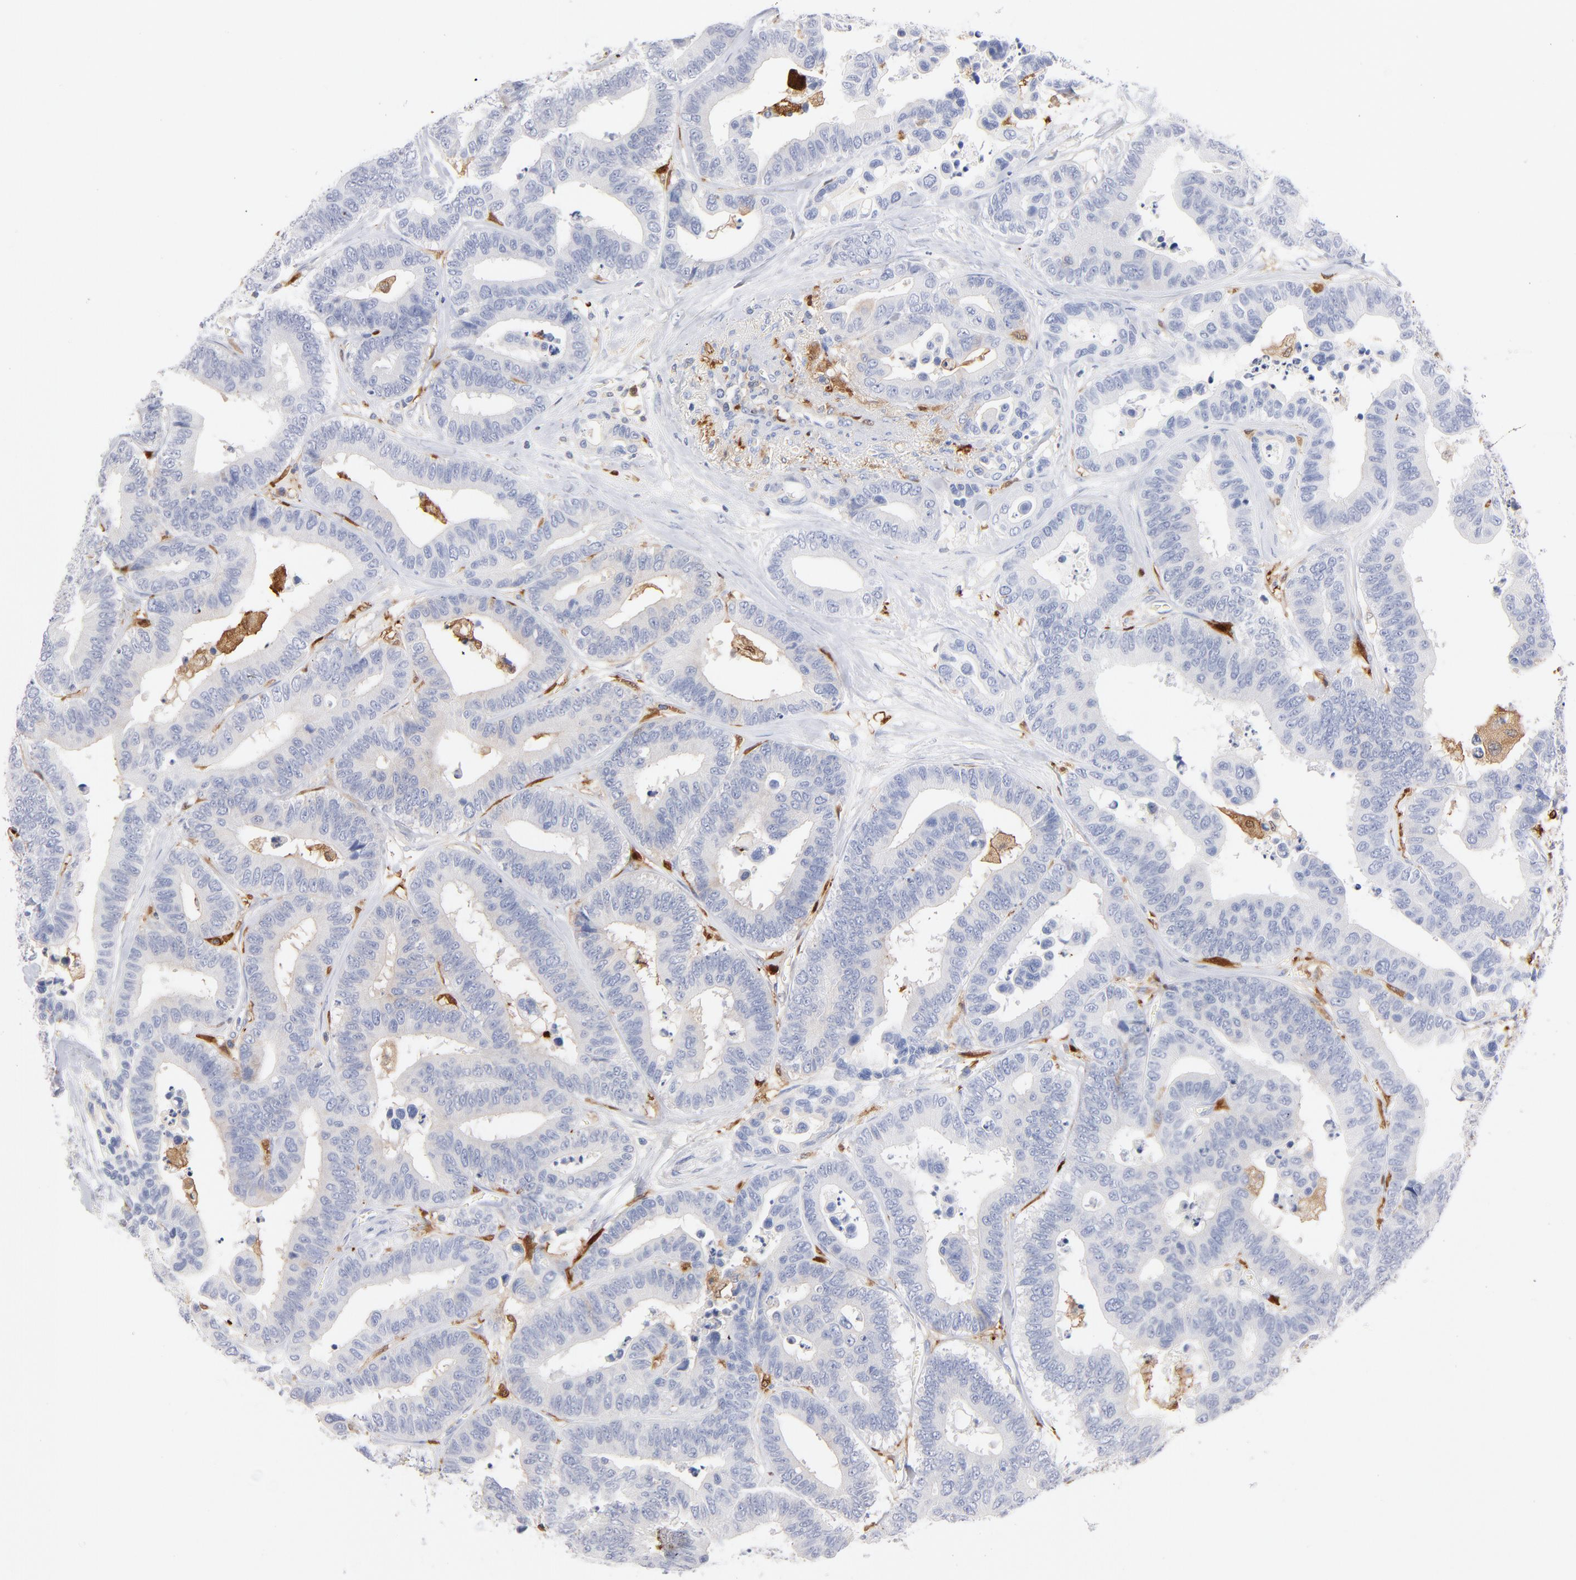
{"staining": {"intensity": "negative", "quantity": "none", "location": "none"}, "tissue": "colorectal cancer", "cell_type": "Tumor cells", "image_type": "cancer", "snomed": [{"axis": "morphology", "description": "Adenocarcinoma, NOS"}, {"axis": "topography", "description": "Colon"}], "caption": "There is no significant staining in tumor cells of colorectal adenocarcinoma. (DAB (3,3'-diaminobenzidine) IHC, high magnification).", "gene": "IFIT2", "patient": {"sex": "male", "age": 82}}